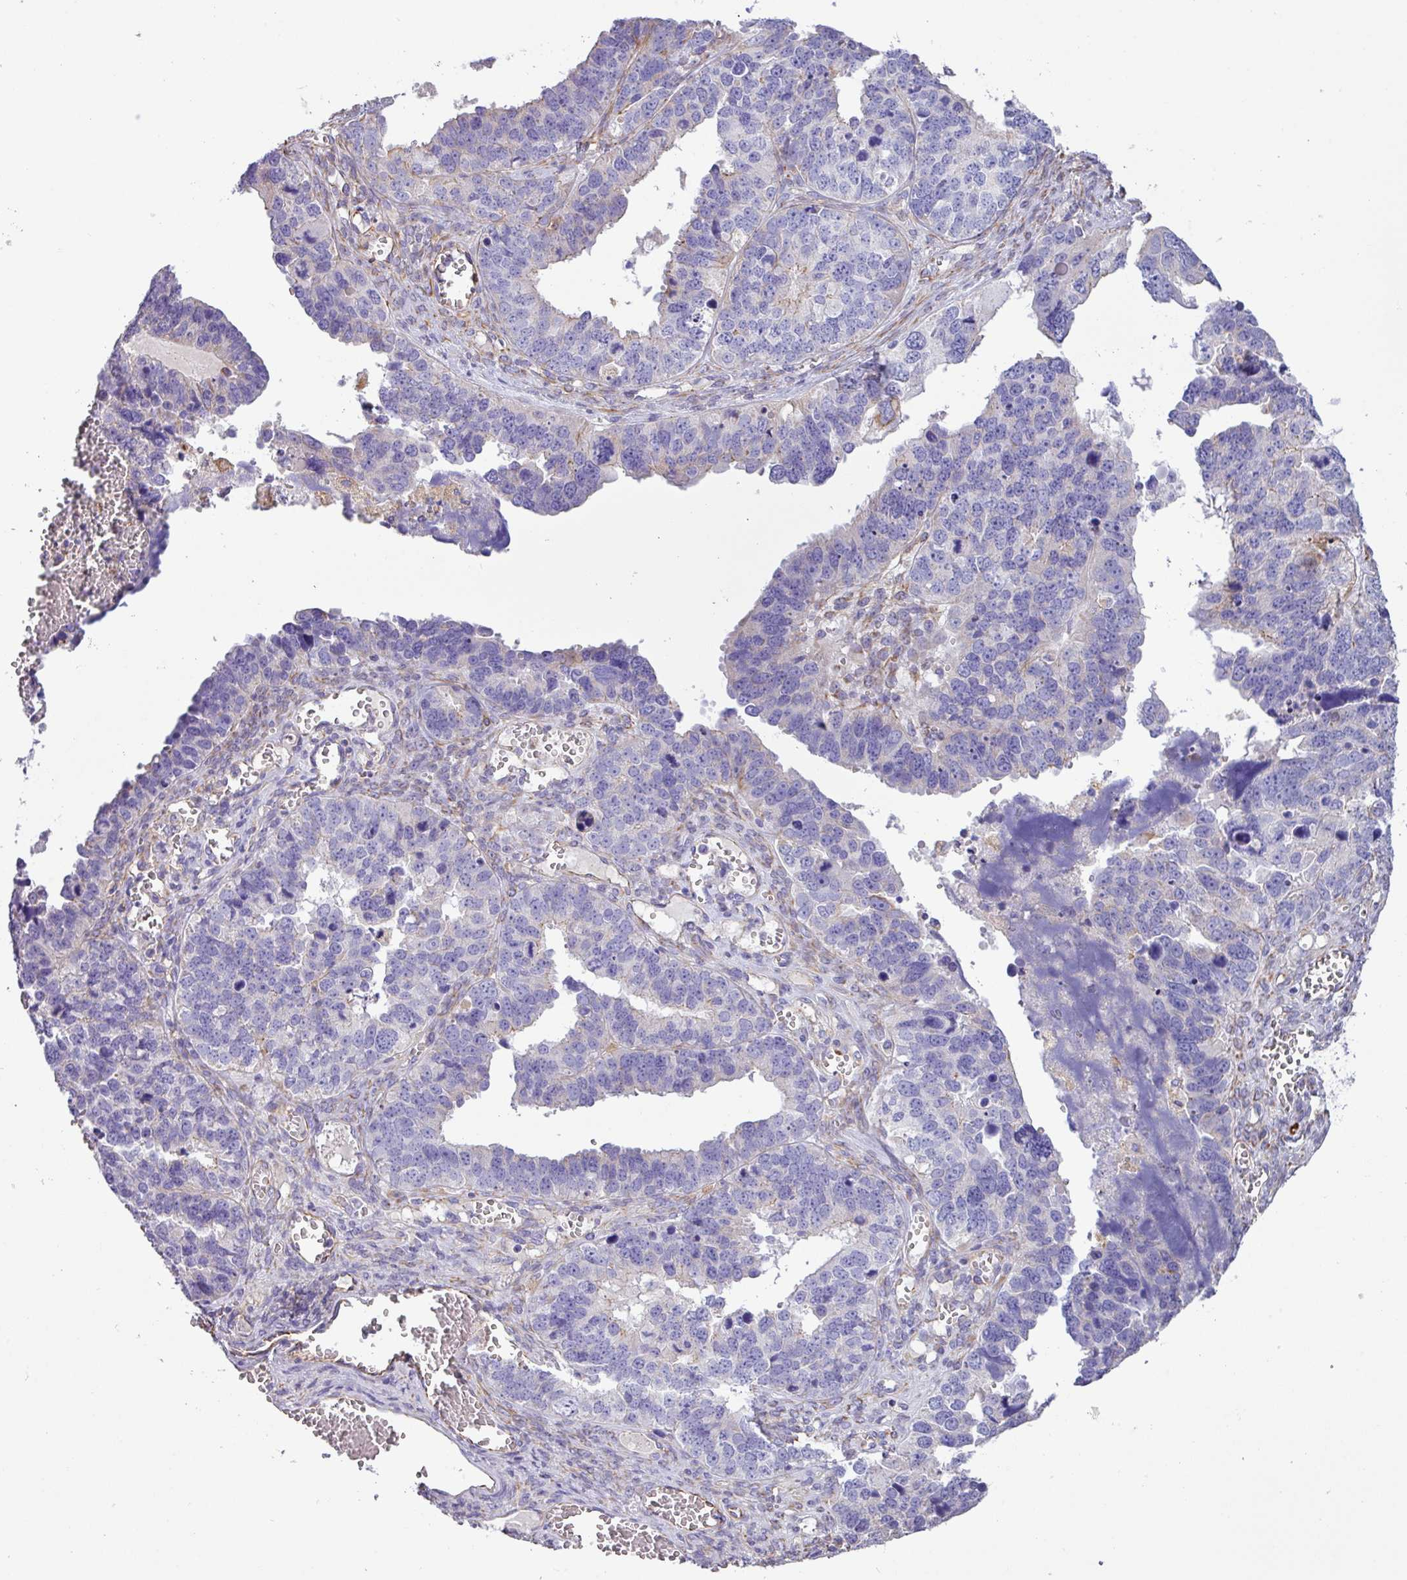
{"staining": {"intensity": "negative", "quantity": "none", "location": "none"}, "tissue": "ovarian cancer", "cell_type": "Tumor cells", "image_type": "cancer", "snomed": [{"axis": "morphology", "description": "Cystadenocarcinoma, serous, NOS"}, {"axis": "topography", "description": "Ovary"}], "caption": "This is an immunohistochemistry image of human serous cystadenocarcinoma (ovarian). There is no positivity in tumor cells.", "gene": "MRM2", "patient": {"sex": "female", "age": 76}}